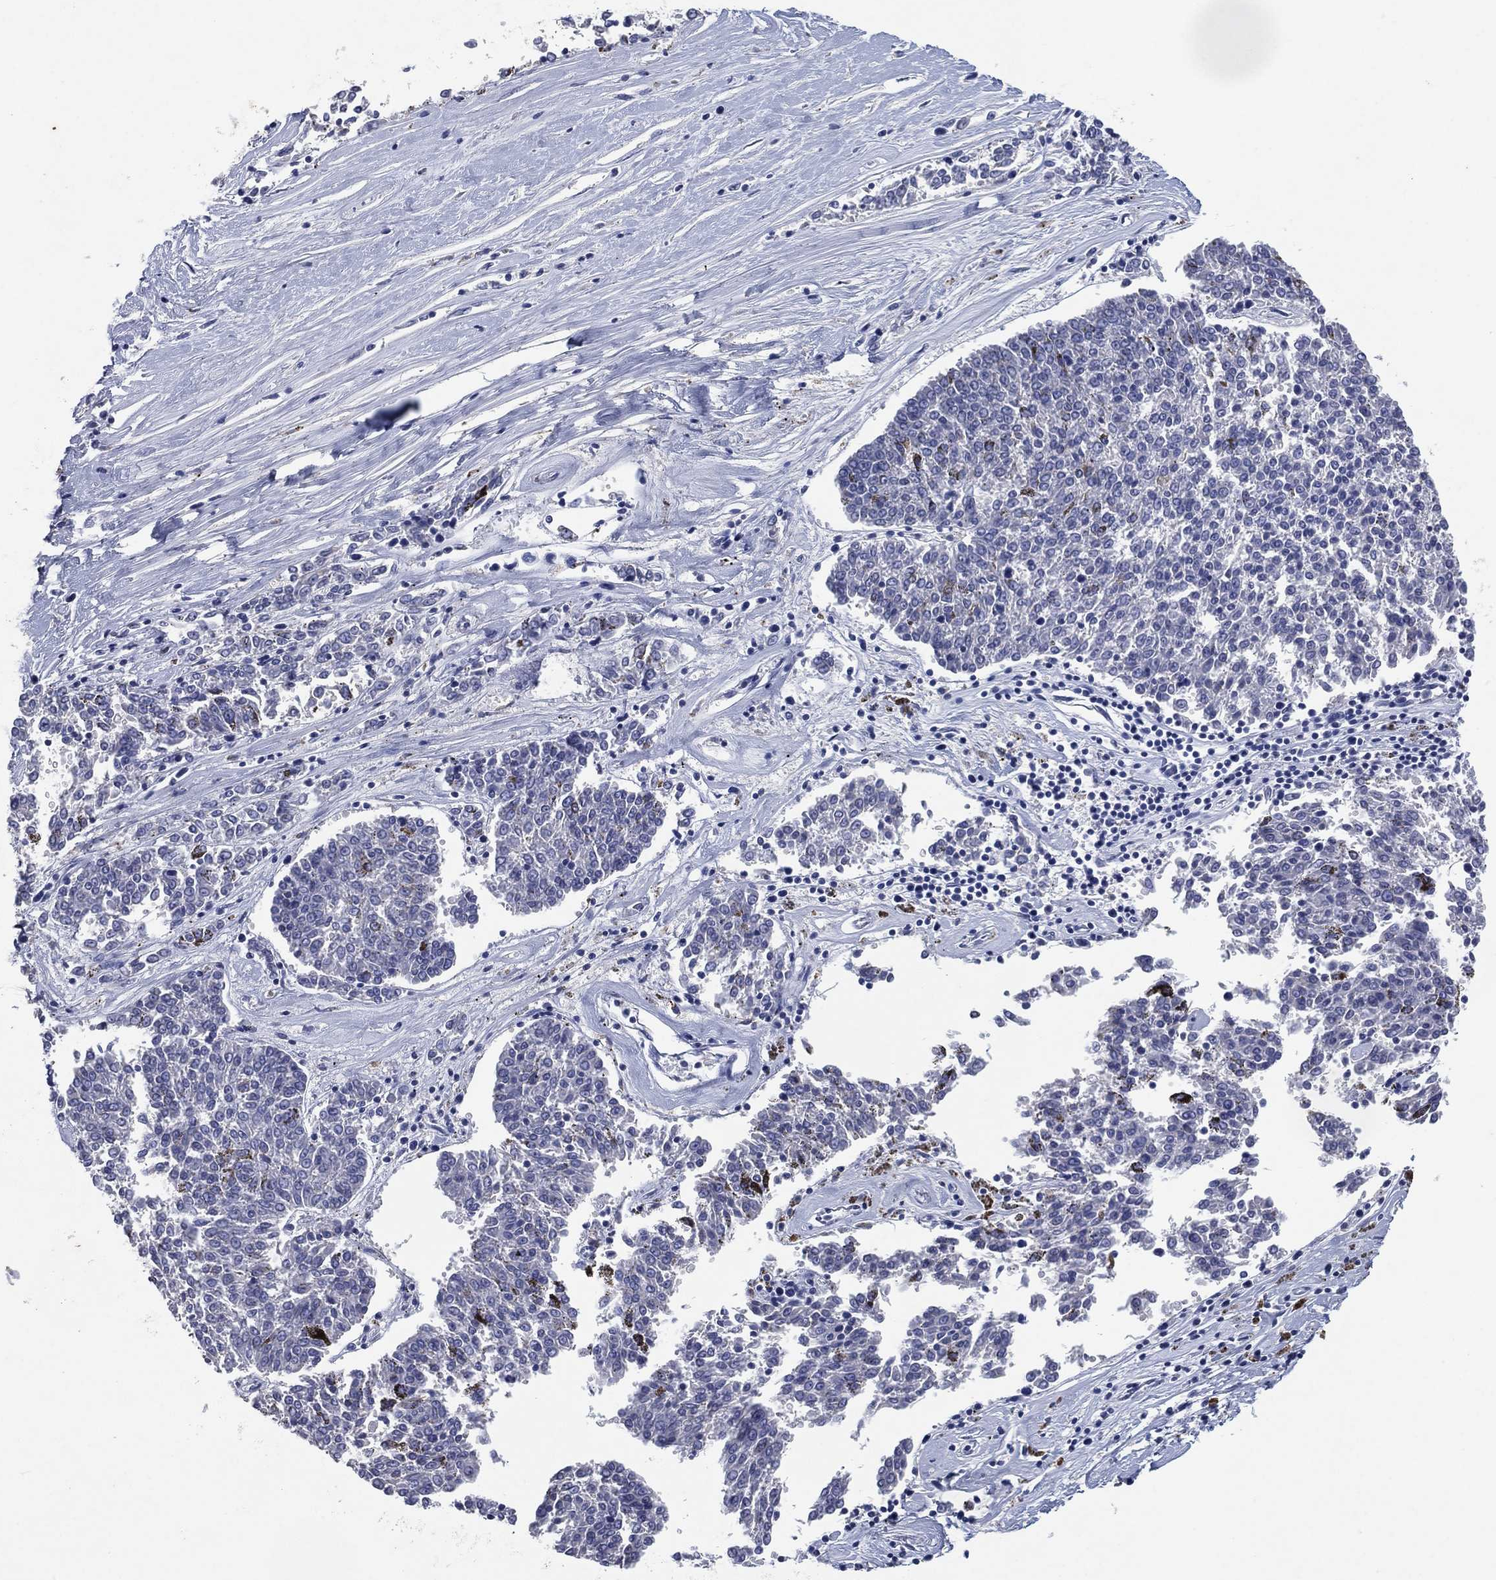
{"staining": {"intensity": "negative", "quantity": "none", "location": "none"}, "tissue": "melanoma", "cell_type": "Tumor cells", "image_type": "cancer", "snomed": [{"axis": "morphology", "description": "Malignant melanoma, NOS"}, {"axis": "topography", "description": "Skin"}], "caption": "IHC image of neoplastic tissue: malignant melanoma stained with DAB (3,3'-diaminobenzidine) reveals no significant protein expression in tumor cells. Brightfield microscopy of immunohistochemistry stained with DAB (brown) and hematoxylin (blue), captured at high magnification.", "gene": "FSCN2", "patient": {"sex": "female", "age": 72}}